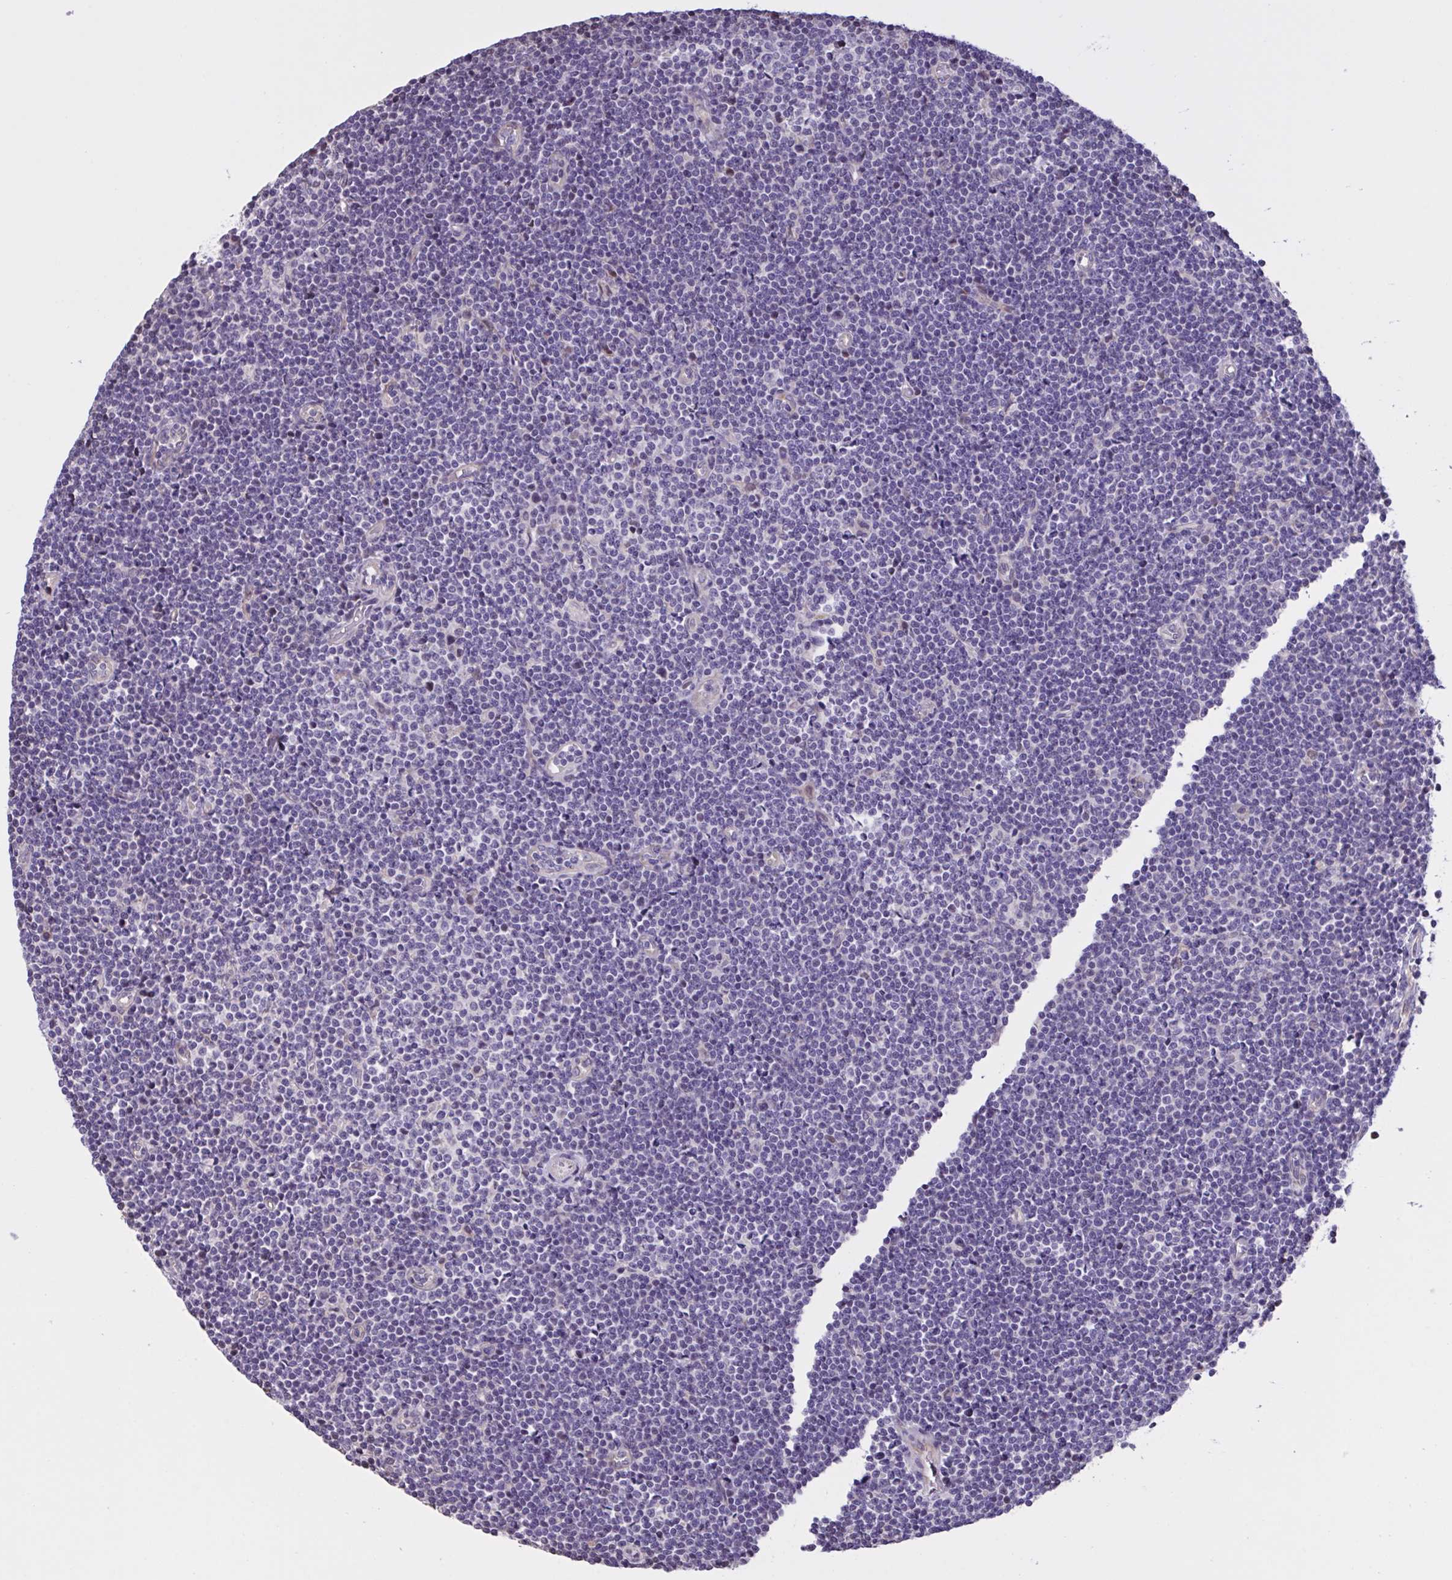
{"staining": {"intensity": "negative", "quantity": "none", "location": "none"}, "tissue": "lymphoma", "cell_type": "Tumor cells", "image_type": "cancer", "snomed": [{"axis": "morphology", "description": "Malignant lymphoma, non-Hodgkin's type, Low grade"}, {"axis": "topography", "description": "Lymph node"}], "caption": "Tumor cells are negative for brown protein staining in low-grade malignant lymphoma, non-Hodgkin's type. Nuclei are stained in blue.", "gene": "MRGPRX2", "patient": {"sex": "male", "age": 48}}